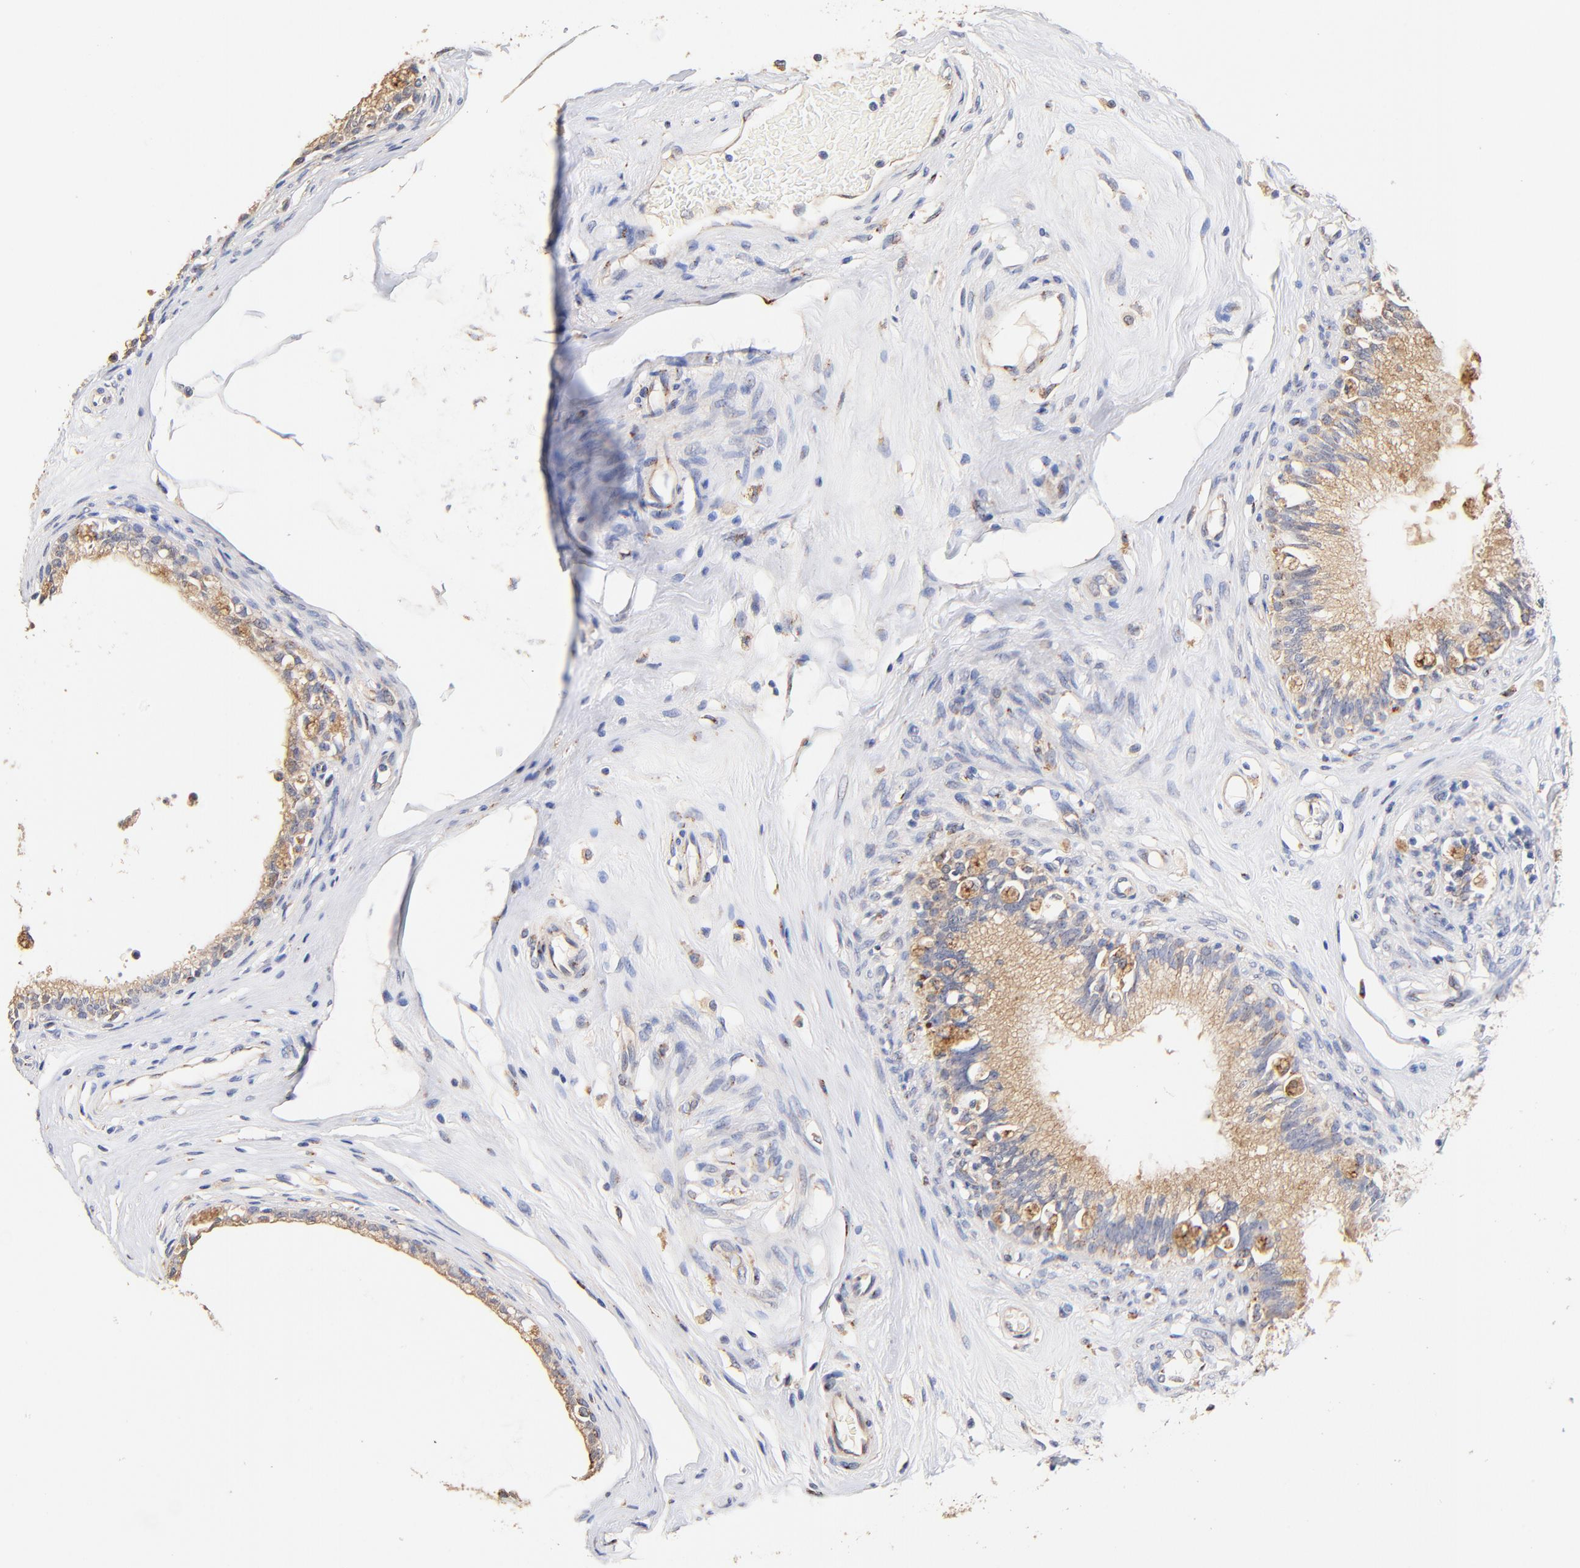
{"staining": {"intensity": "weak", "quantity": ">75%", "location": "cytoplasmic/membranous"}, "tissue": "epididymis", "cell_type": "Glandular cells", "image_type": "normal", "snomed": [{"axis": "morphology", "description": "Normal tissue, NOS"}, {"axis": "morphology", "description": "Inflammation, NOS"}, {"axis": "topography", "description": "Epididymis"}], "caption": "The immunohistochemical stain highlights weak cytoplasmic/membranous staining in glandular cells of benign epididymis. (Stains: DAB (3,3'-diaminobenzidine) in brown, nuclei in blue, Microscopy: brightfield microscopy at high magnification).", "gene": "FMNL3", "patient": {"sex": "male", "age": 84}}